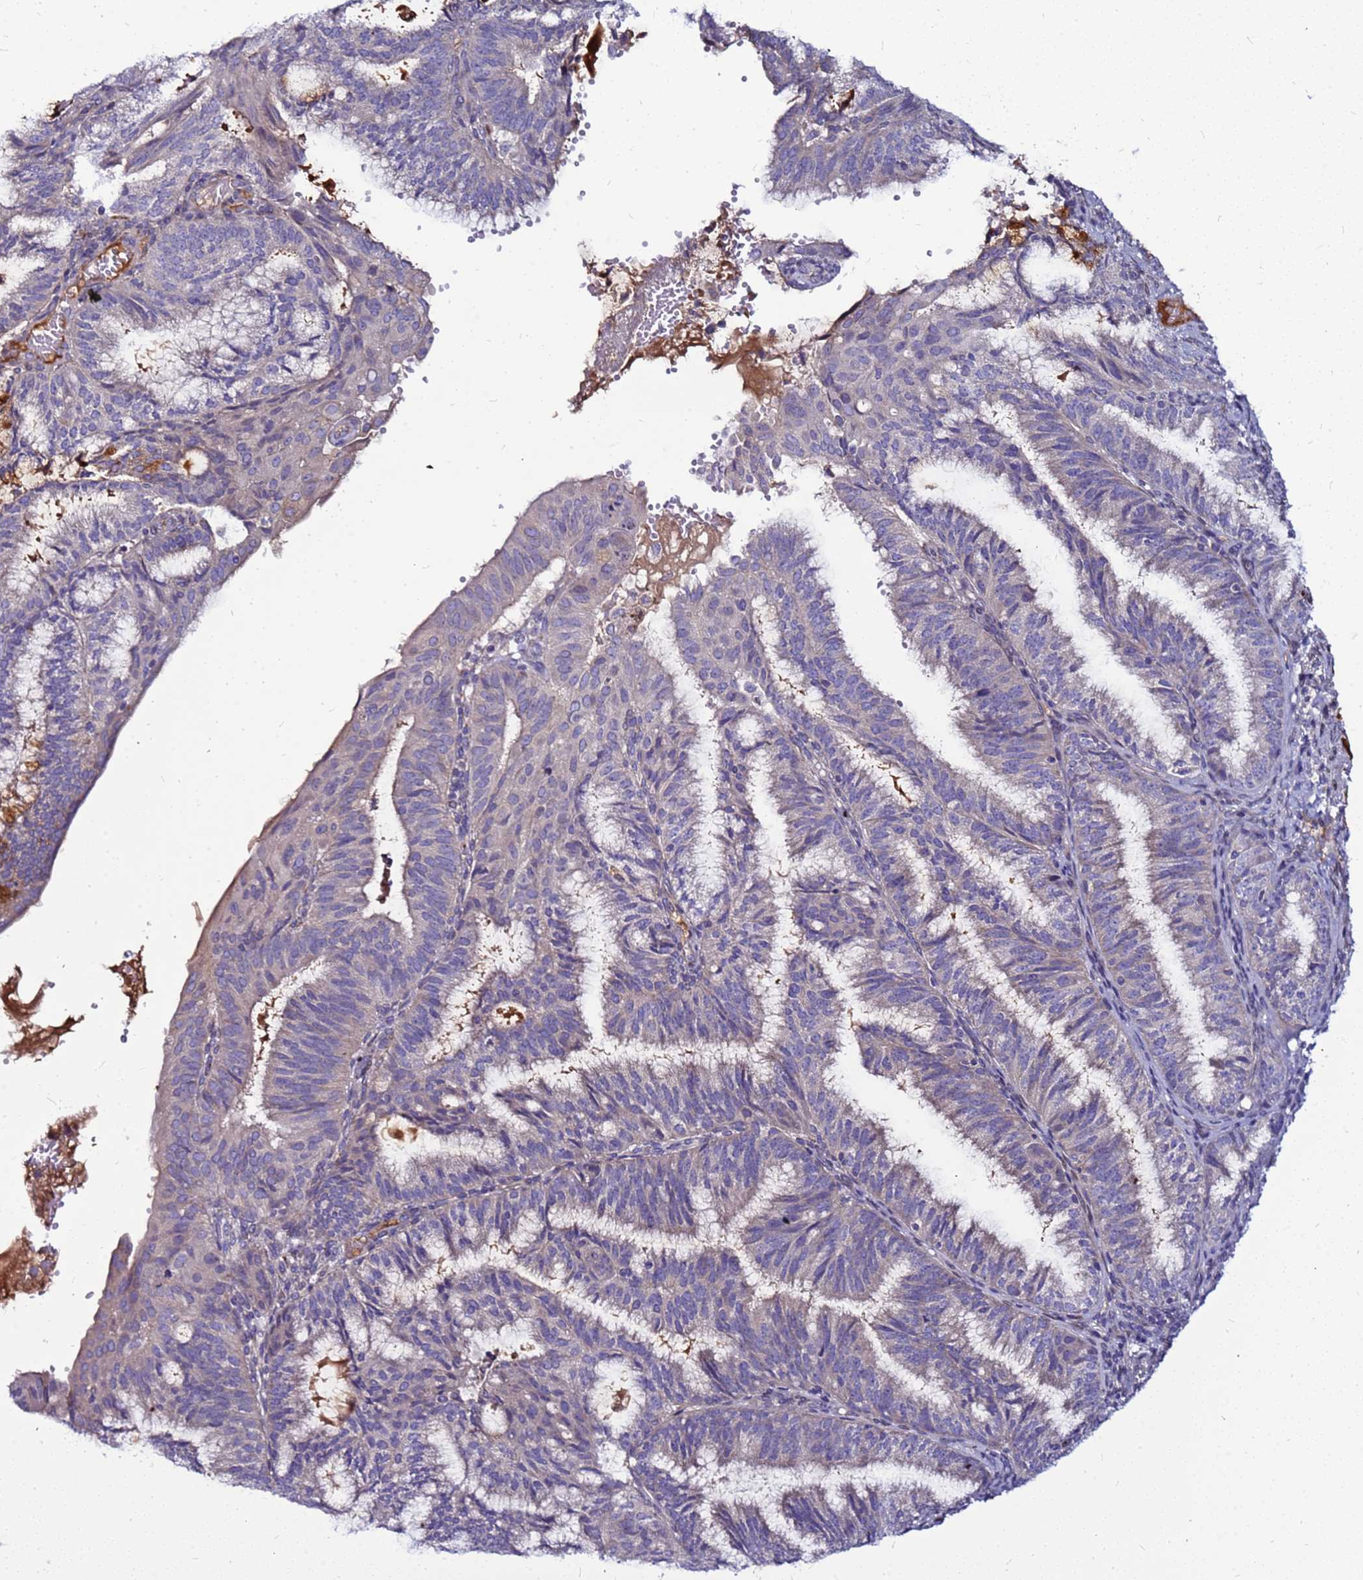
{"staining": {"intensity": "negative", "quantity": "none", "location": "none"}, "tissue": "endometrial cancer", "cell_type": "Tumor cells", "image_type": "cancer", "snomed": [{"axis": "morphology", "description": "Adenocarcinoma, NOS"}, {"axis": "topography", "description": "Endometrium"}], "caption": "Adenocarcinoma (endometrial) was stained to show a protein in brown. There is no significant expression in tumor cells.", "gene": "CCDC71", "patient": {"sex": "female", "age": 49}}